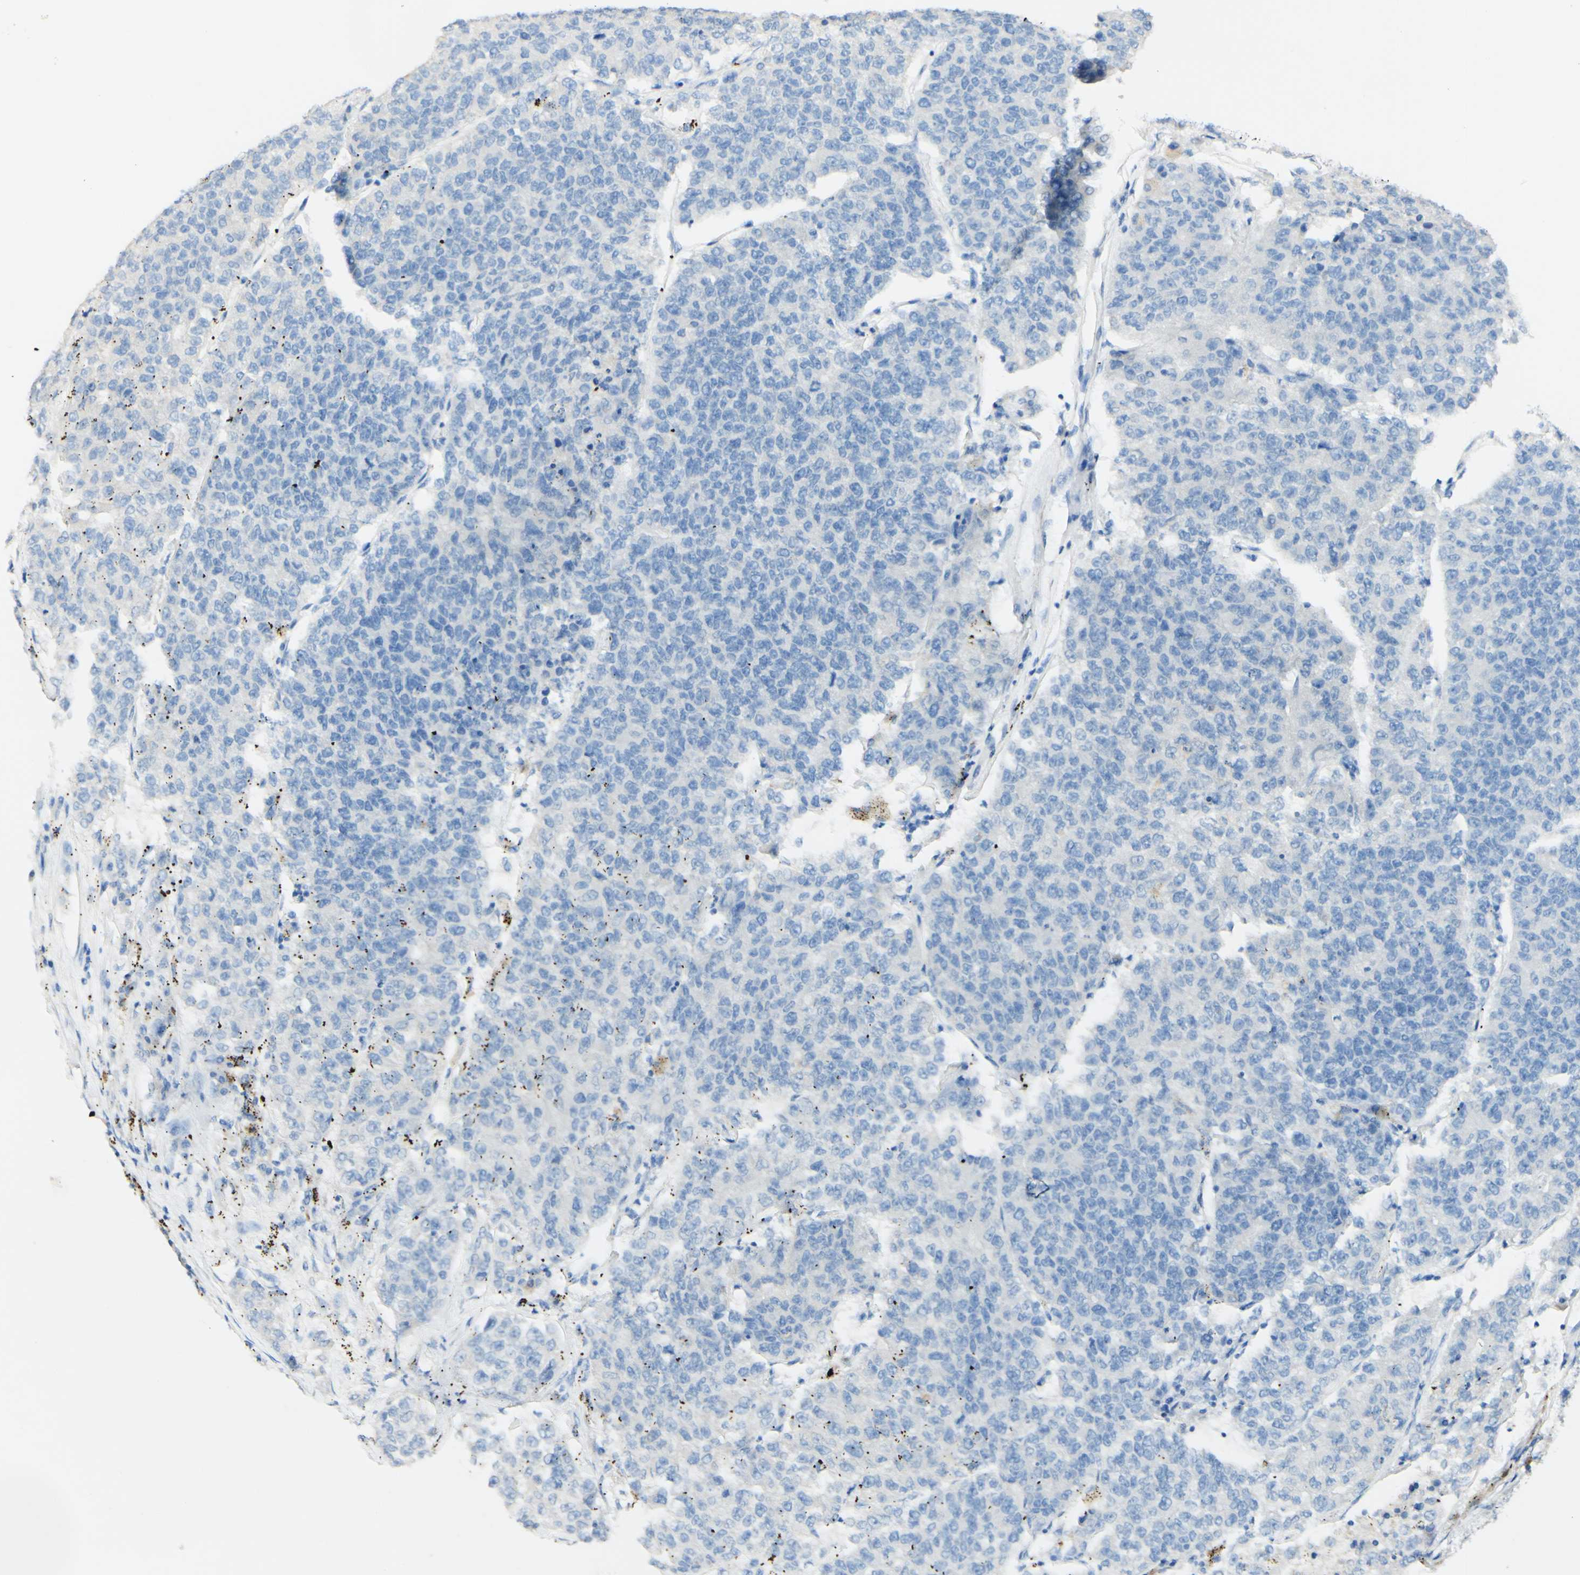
{"staining": {"intensity": "negative", "quantity": "none", "location": "none"}, "tissue": "lung cancer", "cell_type": "Tumor cells", "image_type": "cancer", "snomed": [{"axis": "morphology", "description": "Adenocarcinoma, NOS"}, {"axis": "topography", "description": "Lung"}], "caption": "The immunohistochemistry histopathology image has no significant positivity in tumor cells of lung cancer (adenocarcinoma) tissue.", "gene": "FGF4", "patient": {"sex": "male", "age": 49}}